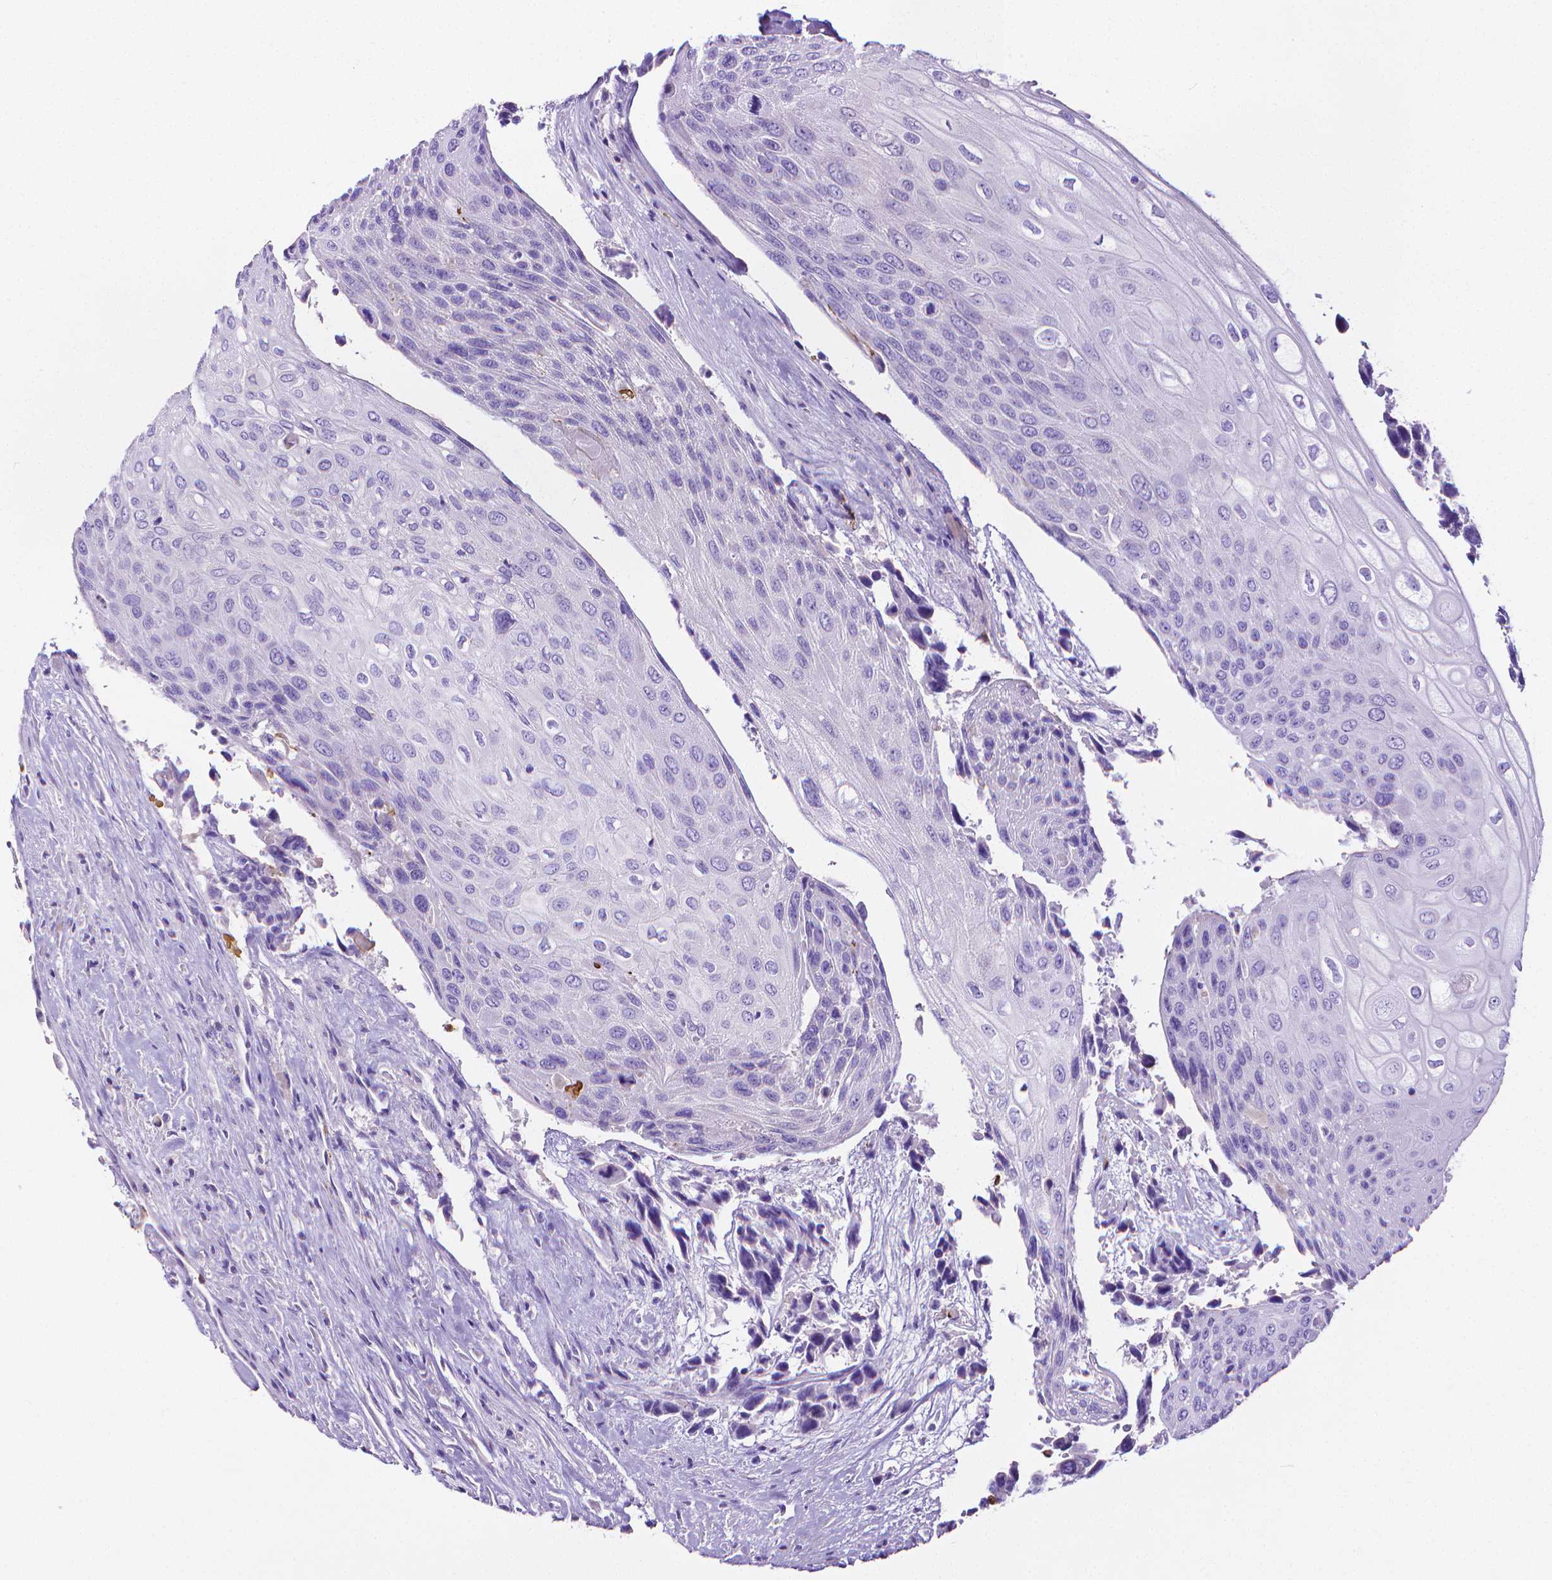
{"staining": {"intensity": "negative", "quantity": "none", "location": "none"}, "tissue": "urothelial cancer", "cell_type": "Tumor cells", "image_type": "cancer", "snomed": [{"axis": "morphology", "description": "Urothelial carcinoma, High grade"}, {"axis": "topography", "description": "Urinary bladder"}], "caption": "Image shows no protein staining in tumor cells of urothelial cancer tissue.", "gene": "MMP9", "patient": {"sex": "female", "age": 70}}